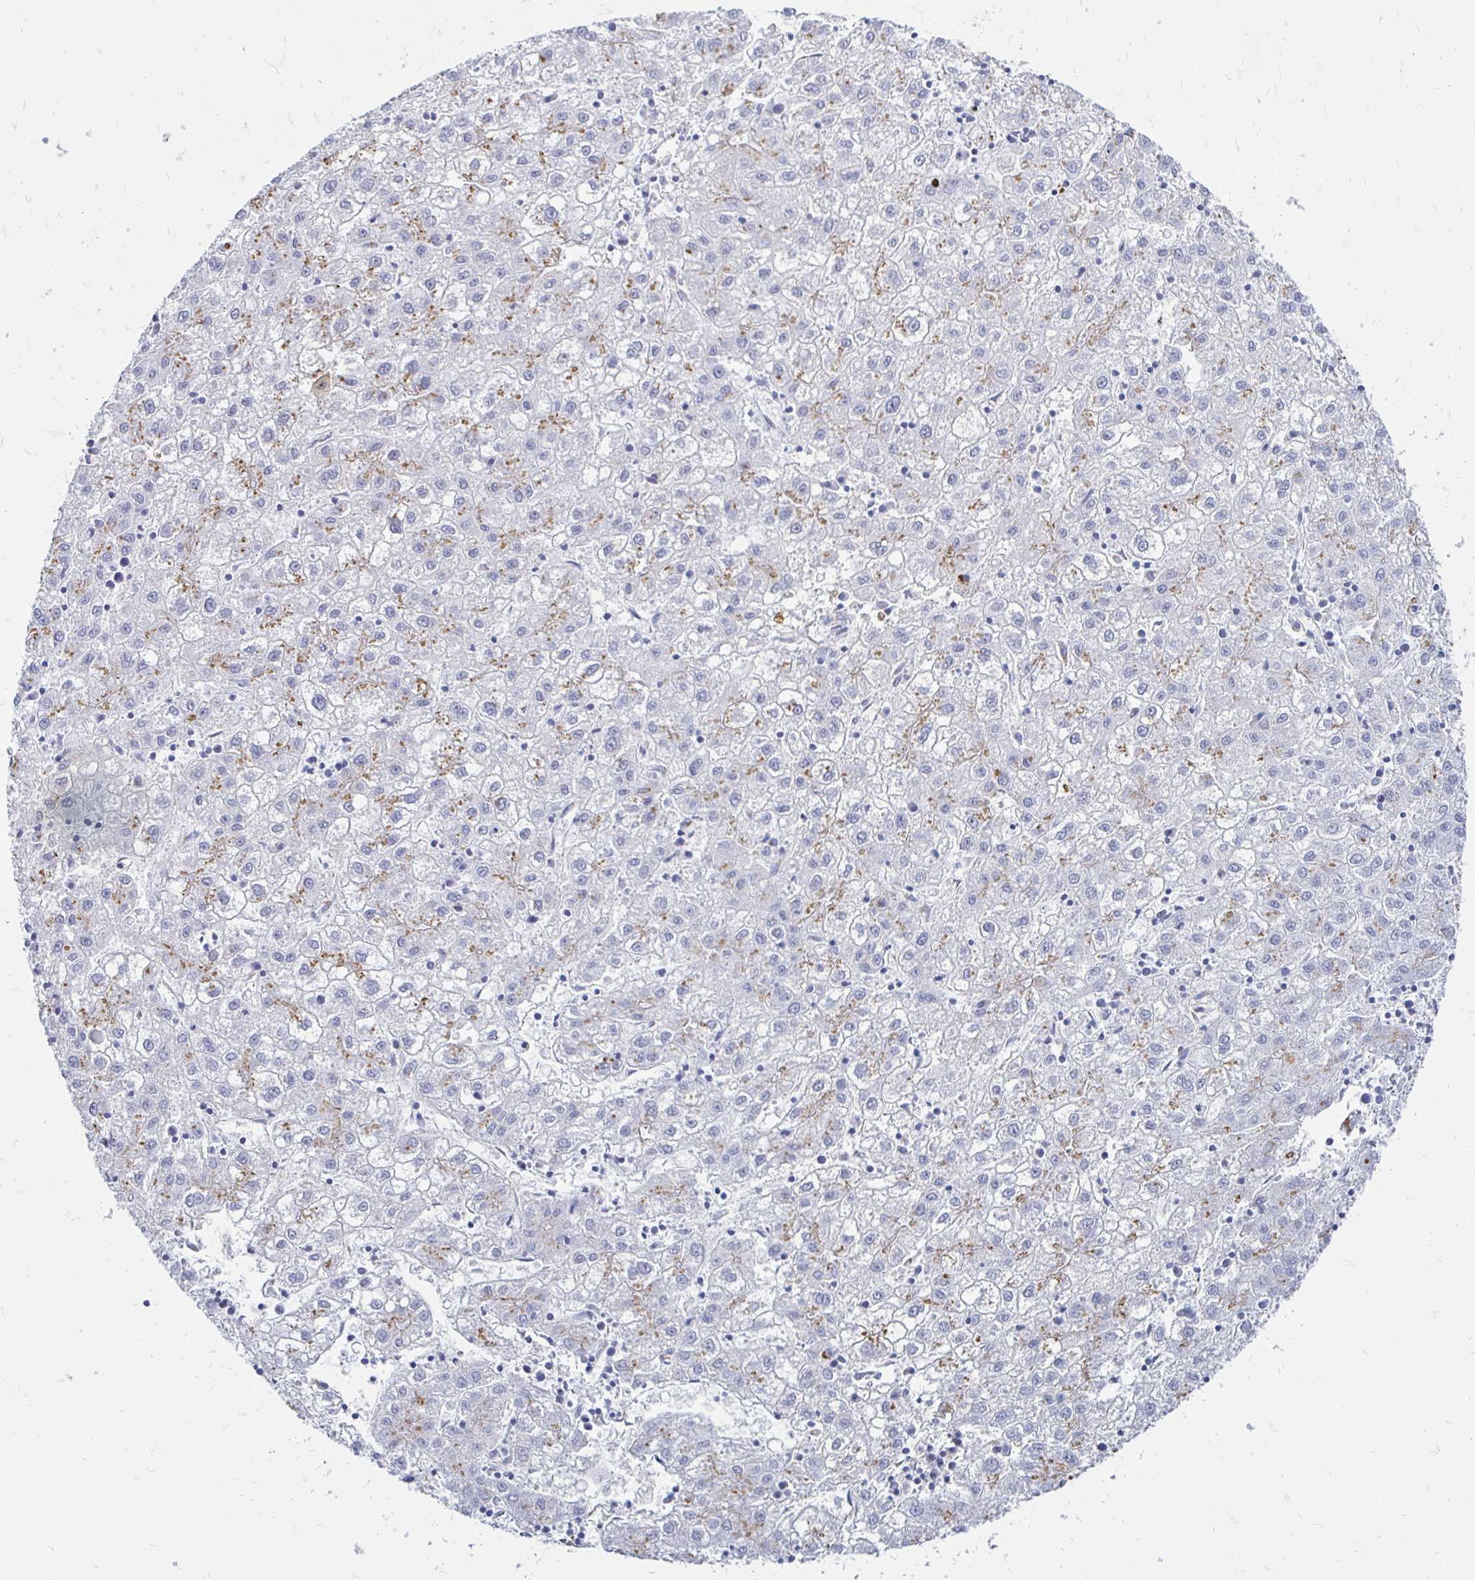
{"staining": {"intensity": "moderate", "quantity": "25%-75%", "location": "cytoplasmic/membranous"}, "tissue": "liver cancer", "cell_type": "Tumor cells", "image_type": "cancer", "snomed": [{"axis": "morphology", "description": "Carcinoma, Hepatocellular, NOS"}, {"axis": "topography", "description": "Liver"}], "caption": "Moderate cytoplasmic/membranous protein positivity is present in approximately 25%-75% of tumor cells in liver cancer. Immunohistochemistry (ihc) stains the protein in brown and the nuclei are stained blue.", "gene": "PAGE4", "patient": {"sex": "male", "age": 72}}